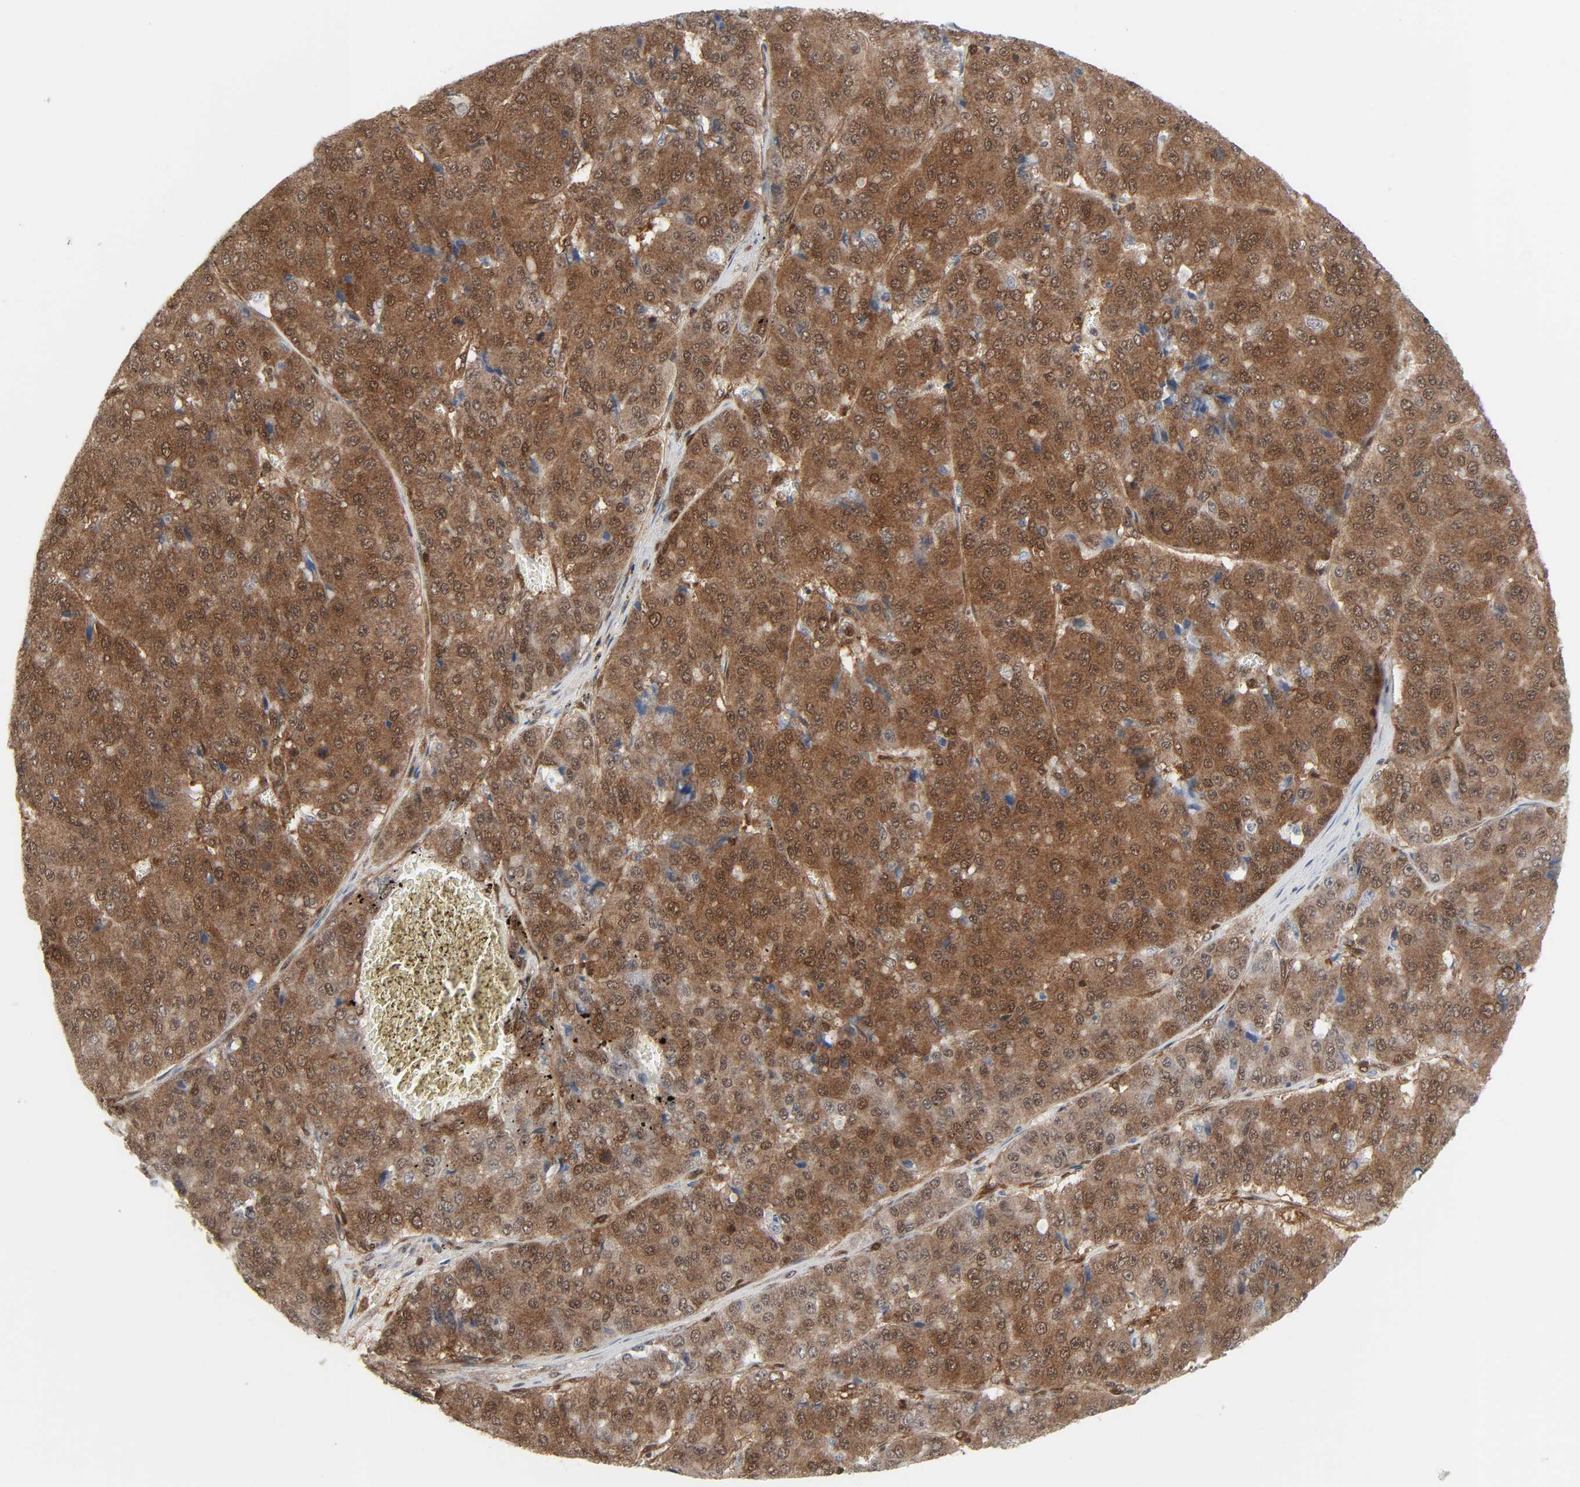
{"staining": {"intensity": "moderate", "quantity": ">75%", "location": "cytoplasmic/membranous,nuclear"}, "tissue": "pancreatic cancer", "cell_type": "Tumor cells", "image_type": "cancer", "snomed": [{"axis": "morphology", "description": "Adenocarcinoma, NOS"}, {"axis": "topography", "description": "Pancreas"}], "caption": "Immunohistochemistry (DAB) staining of human pancreatic cancer demonstrates moderate cytoplasmic/membranous and nuclear protein staining in approximately >75% of tumor cells. Nuclei are stained in blue.", "gene": "GSK3A", "patient": {"sex": "male", "age": 50}}